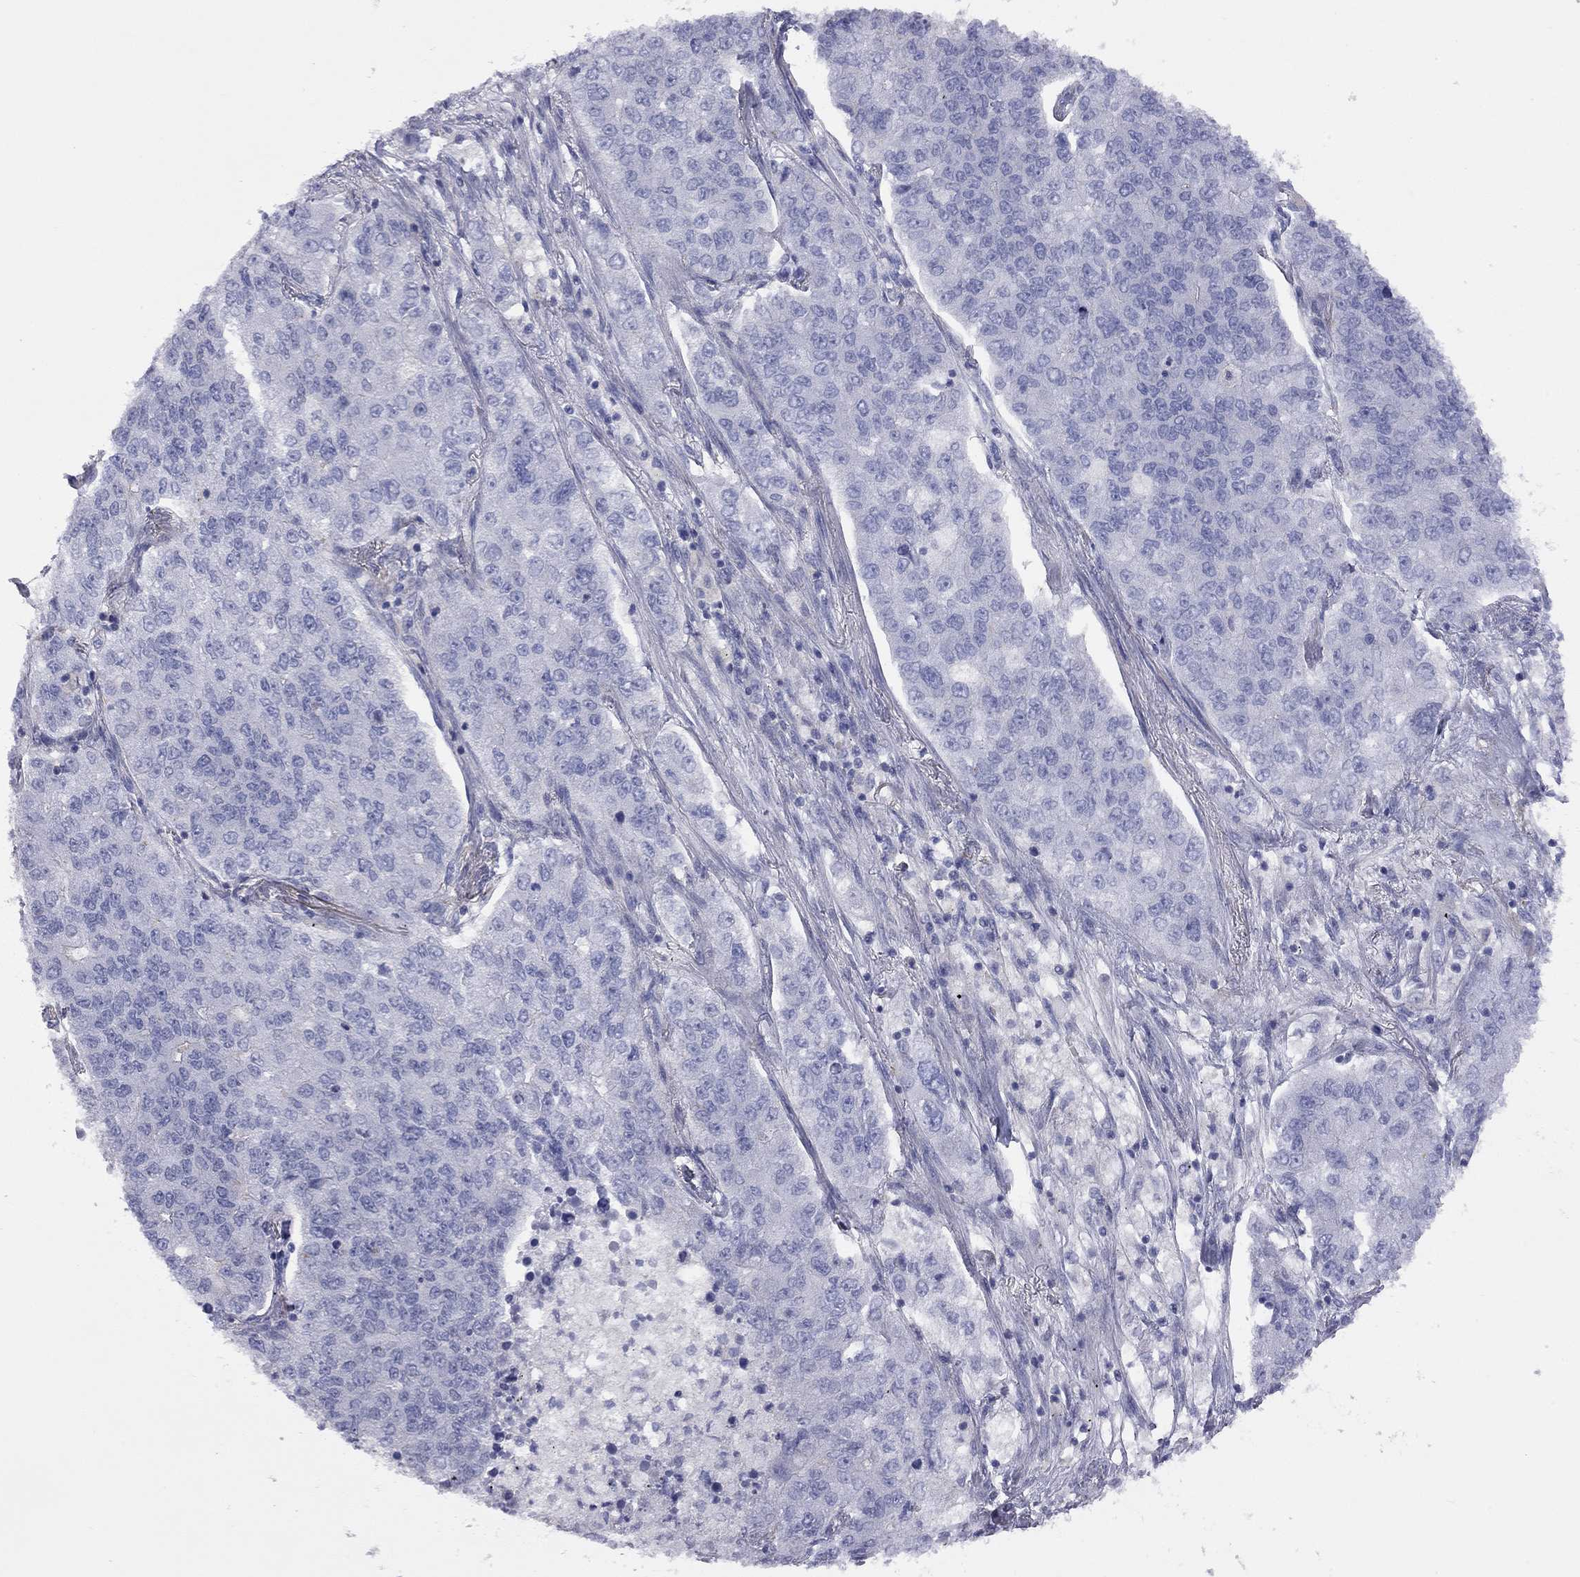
{"staining": {"intensity": "negative", "quantity": "none", "location": "none"}, "tissue": "lung cancer", "cell_type": "Tumor cells", "image_type": "cancer", "snomed": [{"axis": "morphology", "description": "Adenocarcinoma, NOS"}, {"axis": "topography", "description": "Lung"}], "caption": "High magnification brightfield microscopy of adenocarcinoma (lung) stained with DAB (3,3'-diaminobenzidine) (brown) and counterstained with hematoxylin (blue): tumor cells show no significant positivity.", "gene": "ADCYAP1", "patient": {"sex": "male", "age": 49}}